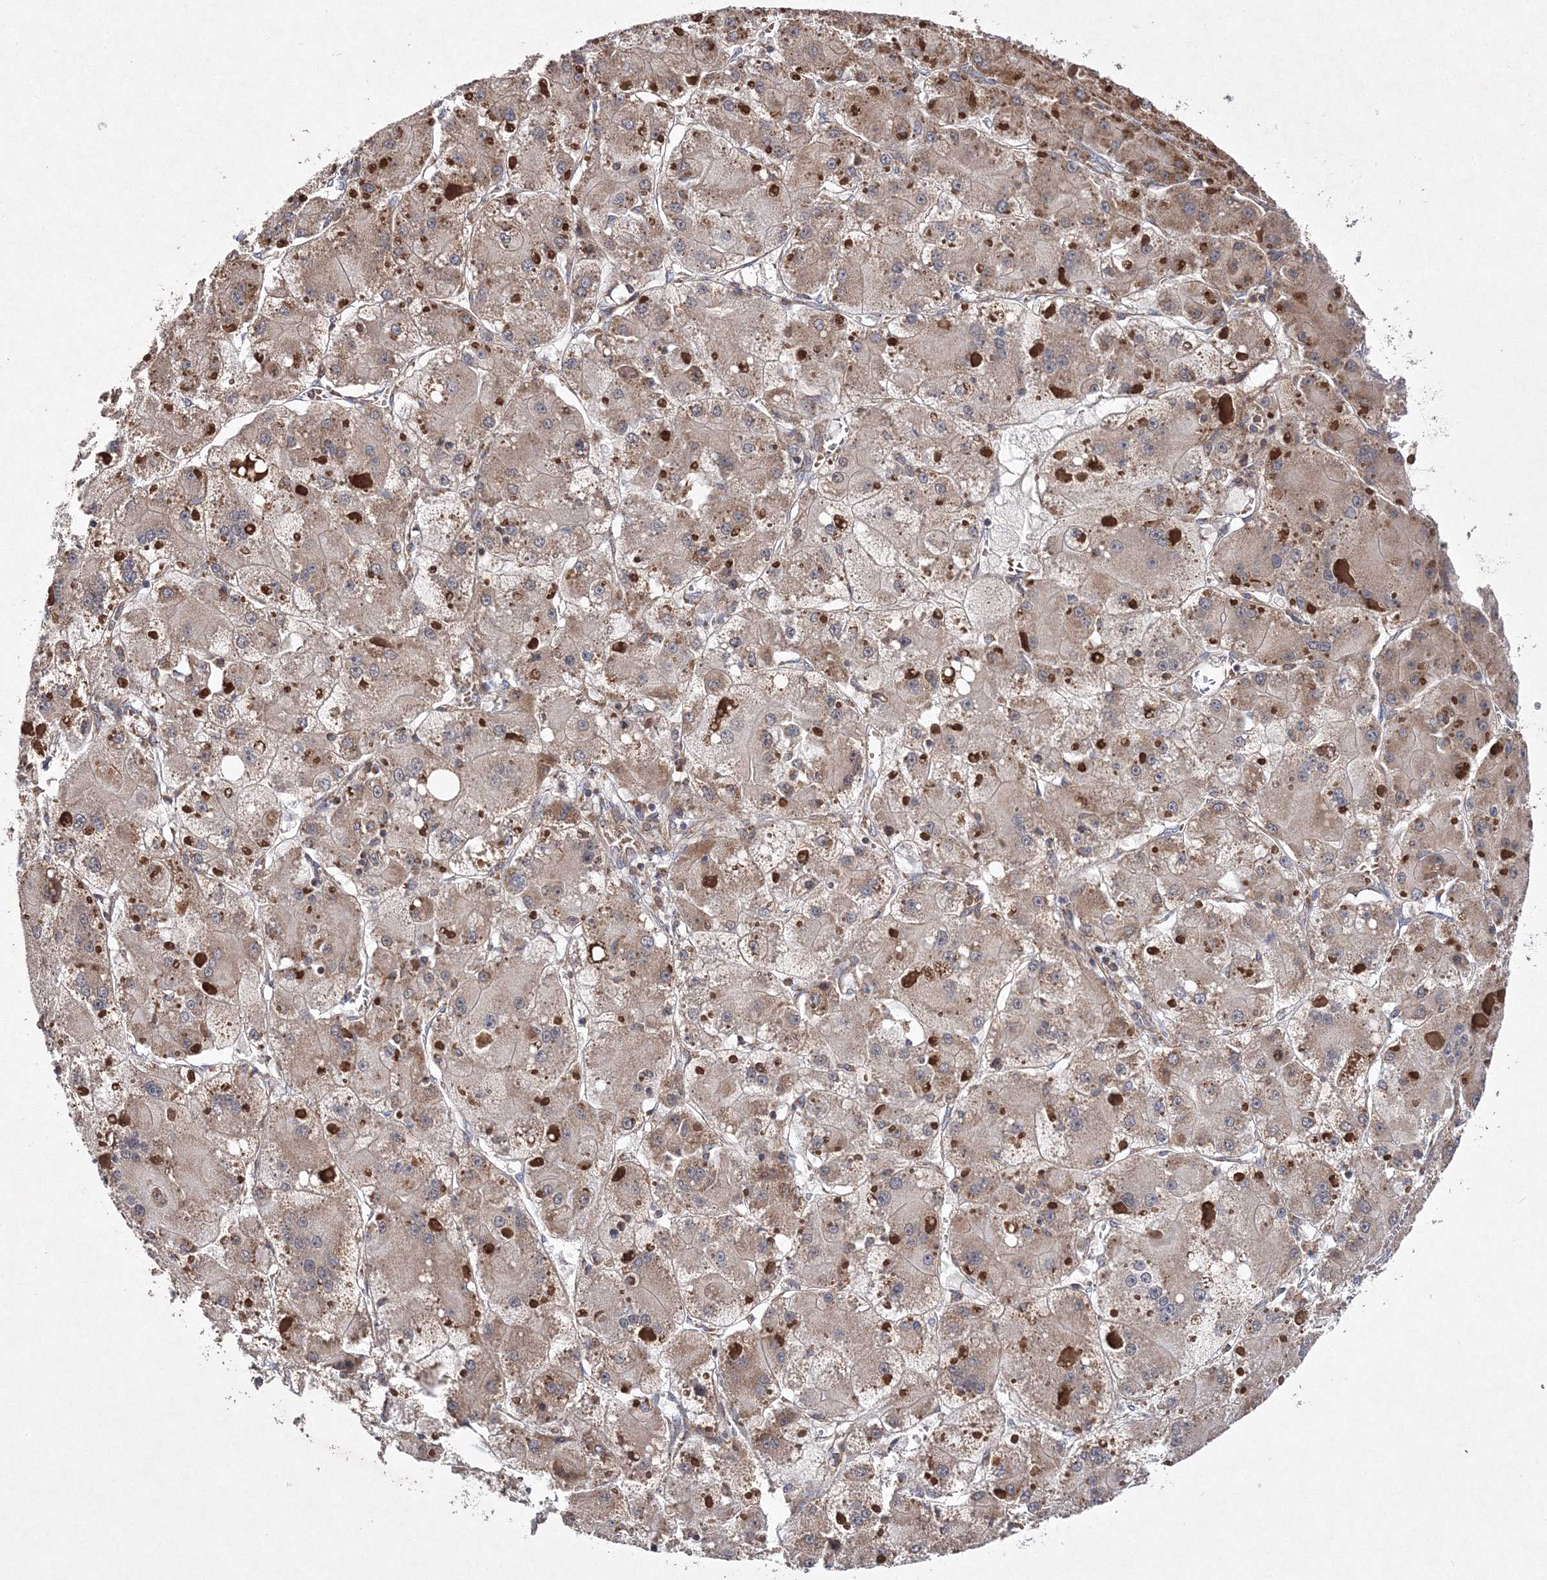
{"staining": {"intensity": "strong", "quantity": "25%-75%", "location": "cytoplasmic/membranous"}, "tissue": "liver cancer", "cell_type": "Tumor cells", "image_type": "cancer", "snomed": [{"axis": "morphology", "description": "Carcinoma, Hepatocellular, NOS"}, {"axis": "topography", "description": "Liver"}], "caption": "Protein analysis of liver hepatocellular carcinoma tissue demonstrates strong cytoplasmic/membranous expression in approximately 25%-75% of tumor cells. (DAB IHC, brown staining for protein, blue staining for nuclei).", "gene": "DNAJC13", "patient": {"sex": "female", "age": 73}}